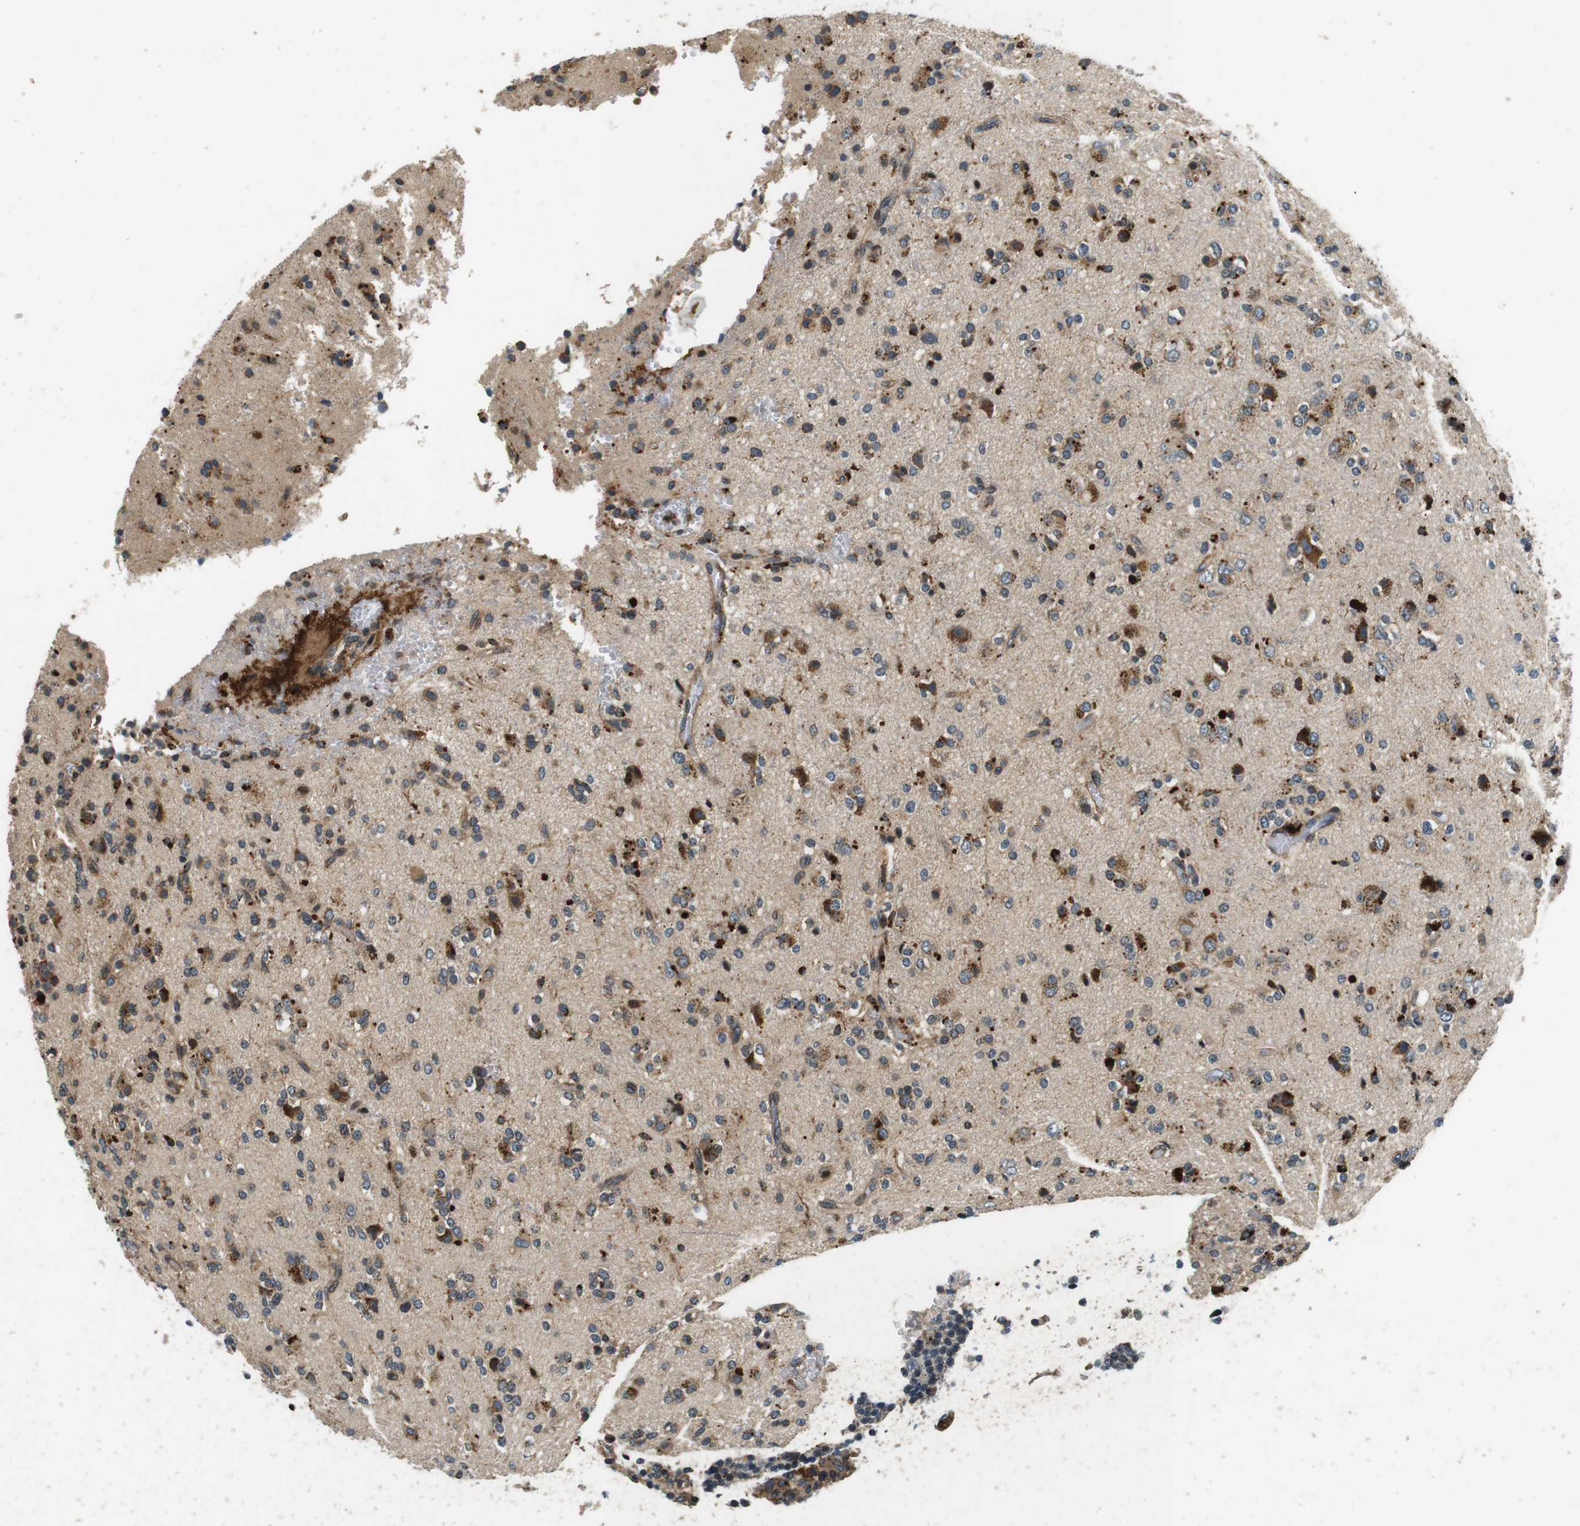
{"staining": {"intensity": "moderate", "quantity": ">75%", "location": "cytoplasmic/membranous"}, "tissue": "glioma", "cell_type": "Tumor cells", "image_type": "cancer", "snomed": [{"axis": "morphology", "description": "Glioma, malignant, High grade"}, {"axis": "topography", "description": "Brain"}], "caption": "Immunohistochemistry (IHC) (DAB) staining of human malignant high-grade glioma exhibits moderate cytoplasmic/membranous protein positivity in approximately >75% of tumor cells.", "gene": "TXNRD1", "patient": {"sex": "male", "age": 47}}